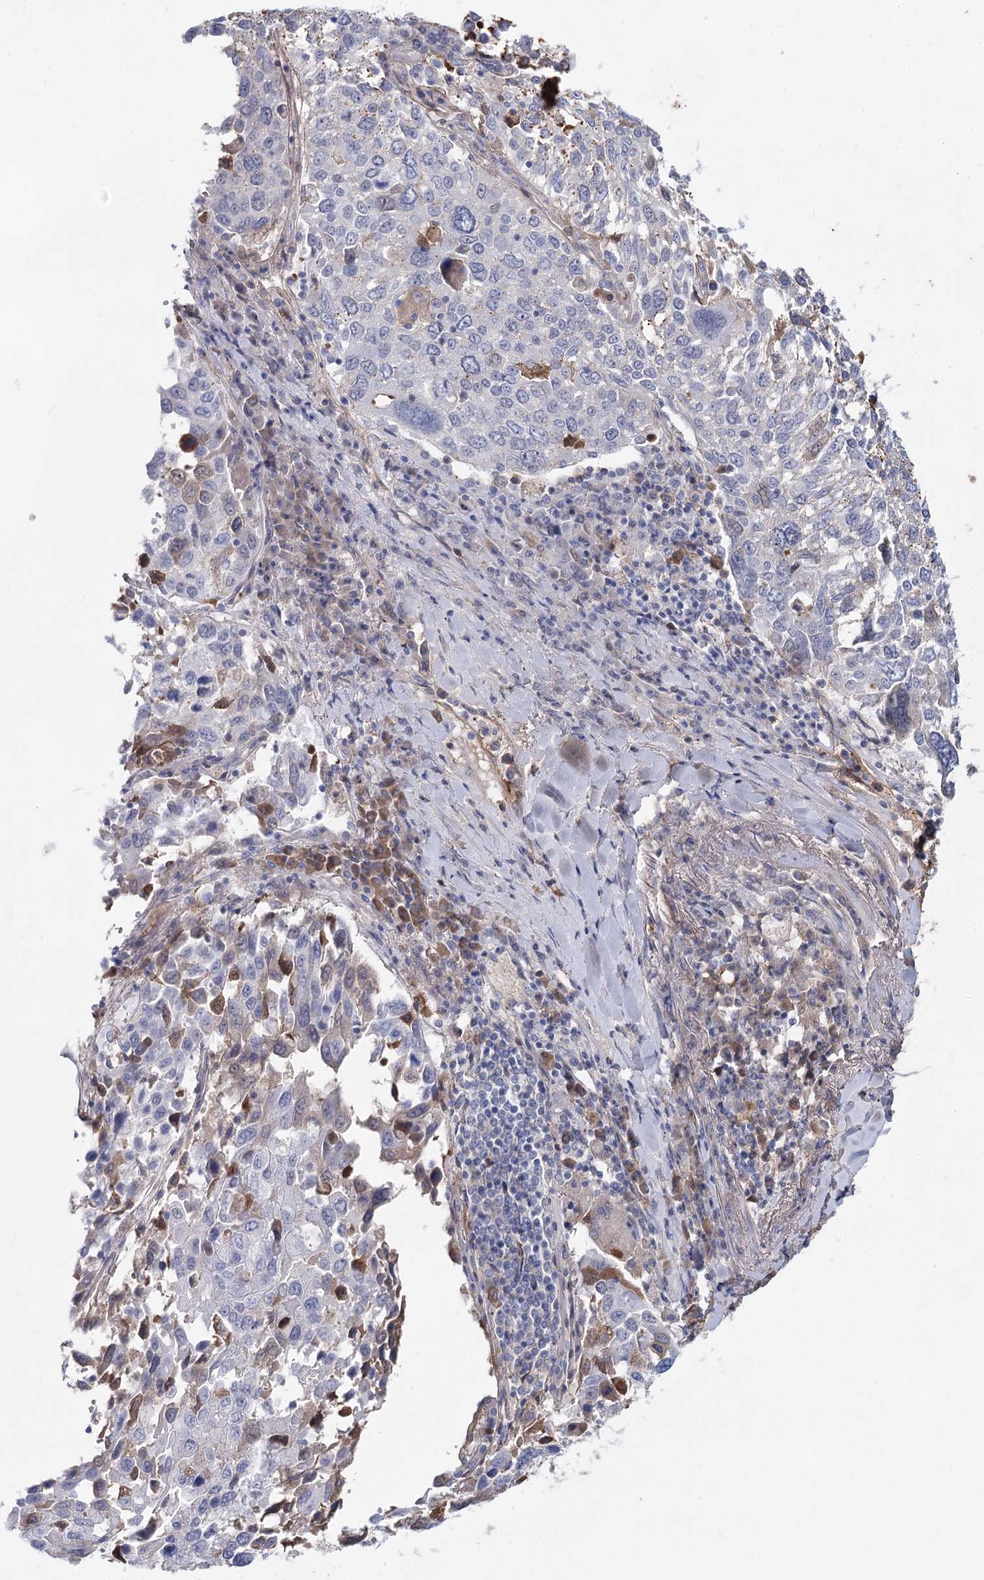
{"staining": {"intensity": "moderate", "quantity": "<25%", "location": "cytoplasmic/membranous"}, "tissue": "lung cancer", "cell_type": "Tumor cells", "image_type": "cancer", "snomed": [{"axis": "morphology", "description": "Squamous cell carcinoma, NOS"}, {"axis": "topography", "description": "Lung"}], "caption": "High-magnification brightfield microscopy of lung squamous cell carcinoma stained with DAB (brown) and counterstained with hematoxylin (blue). tumor cells exhibit moderate cytoplasmic/membranous positivity is identified in approximately<25% of cells.", "gene": "TASOR2", "patient": {"sex": "male", "age": 65}}